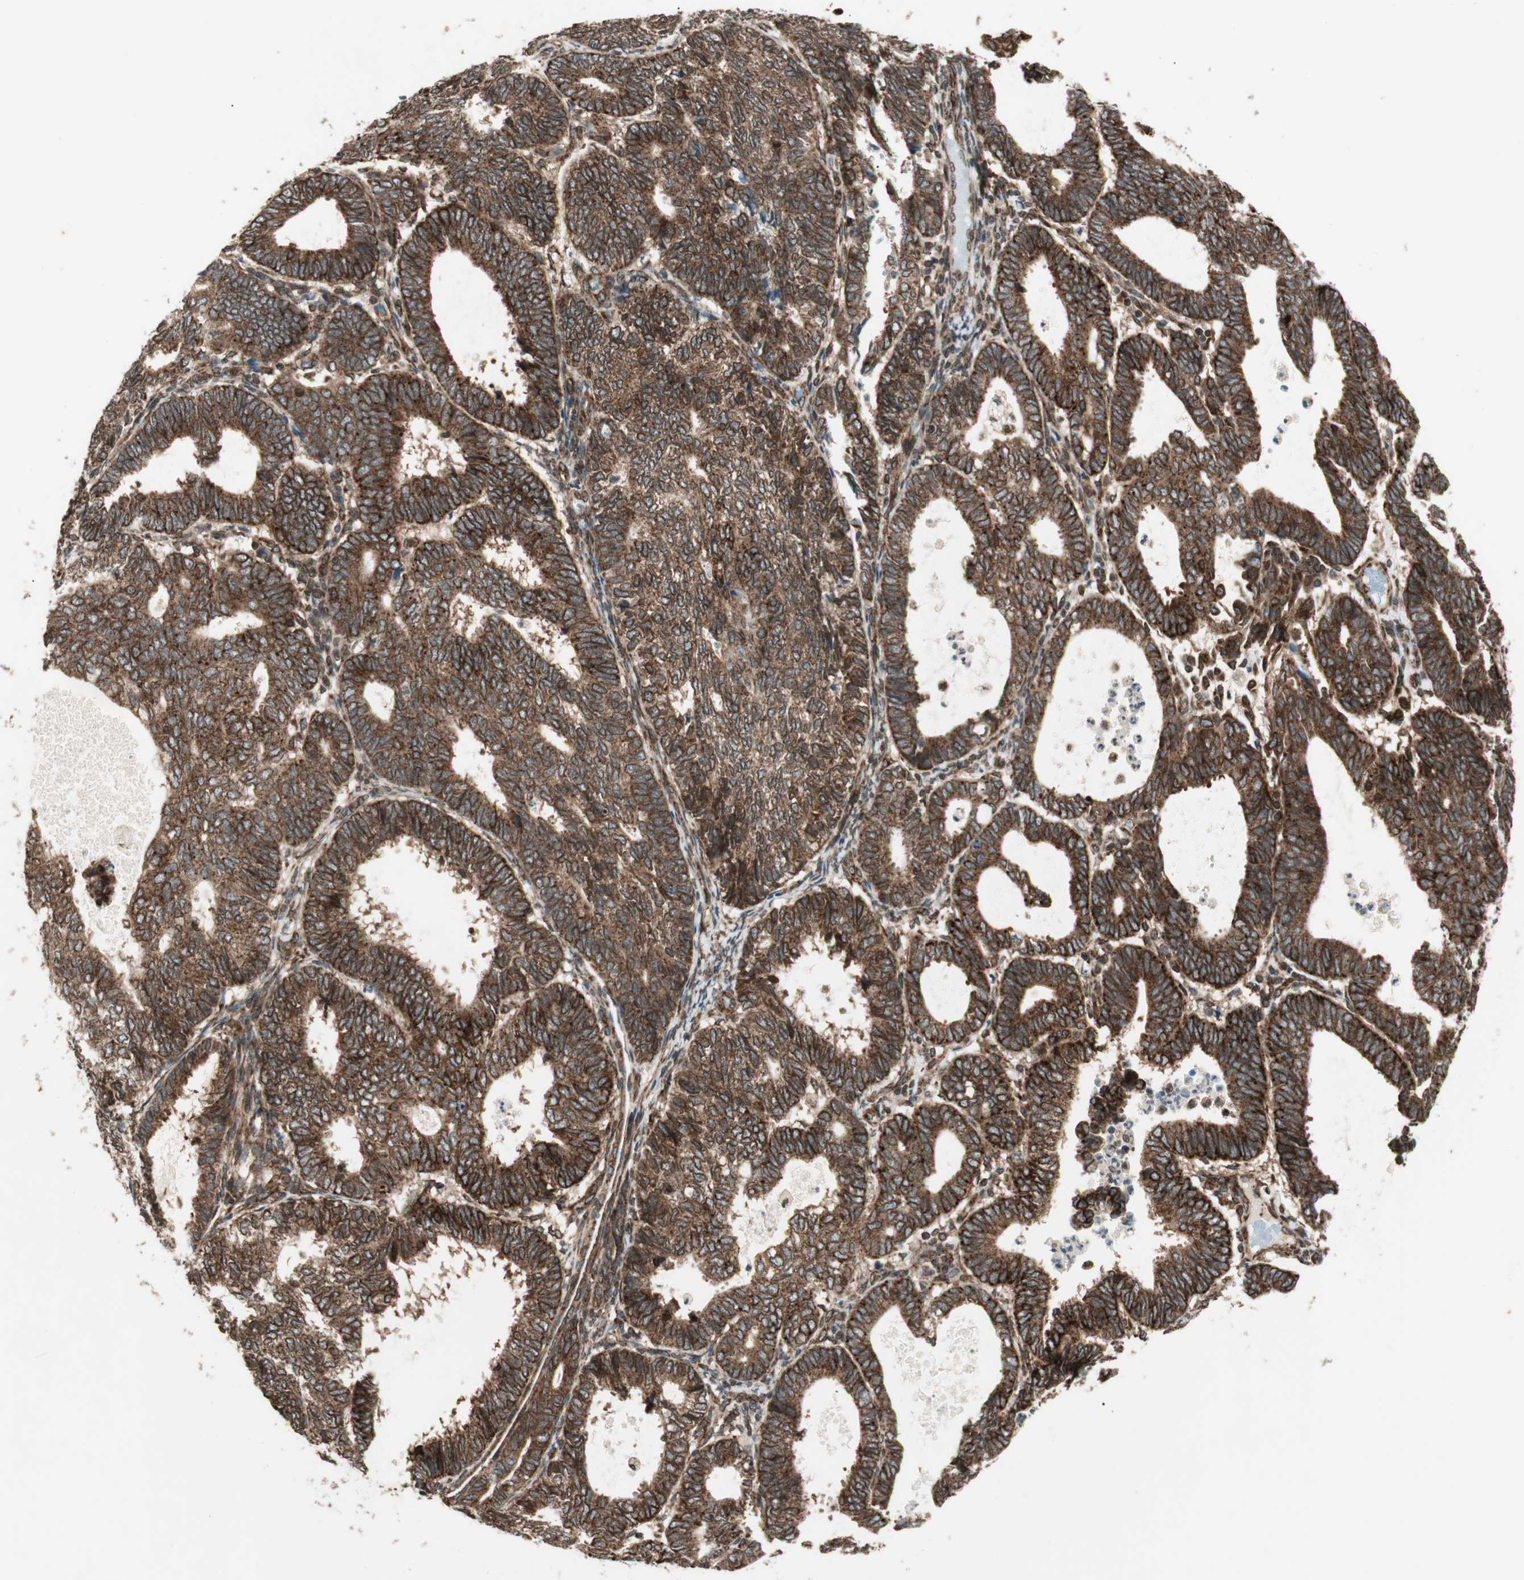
{"staining": {"intensity": "strong", "quantity": ">75%", "location": "cytoplasmic/membranous,nuclear"}, "tissue": "endometrial cancer", "cell_type": "Tumor cells", "image_type": "cancer", "snomed": [{"axis": "morphology", "description": "Adenocarcinoma, NOS"}, {"axis": "topography", "description": "Uterus"}], "caption": "The image displays a brown stain indicating the presence of a protein in the cytoplasmic/membranous and nuclear of tumor cells in endometrial cancer.", "gene": "NUP62", "patient": {"sex": "female", "age": 60}}